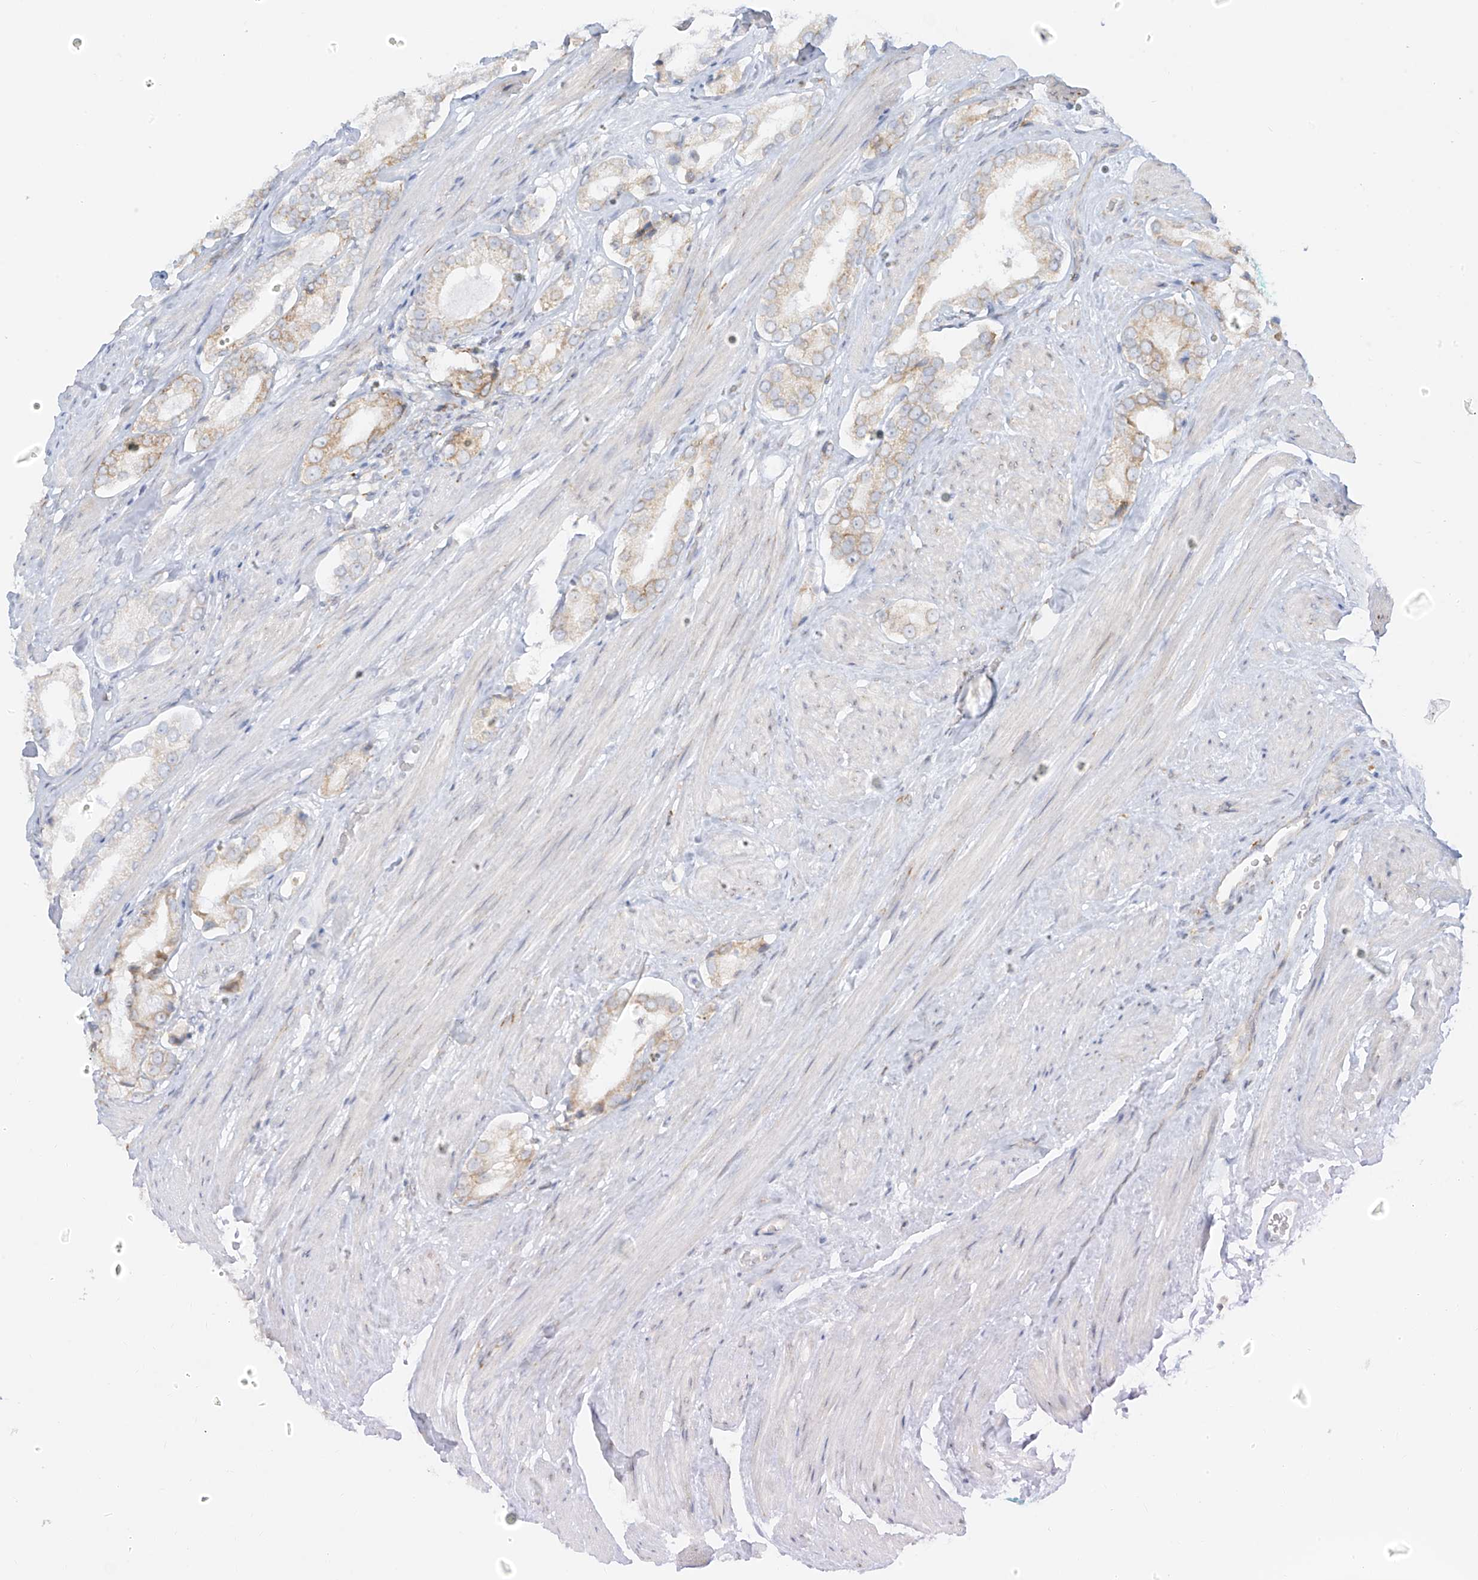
{"staining": {"intensity": "weak", "quantity": "<25%", "location": "cytoplasmic/membranous"}, "tissue": "prostate cancer", "cell_type": "Tumor cells", "image_type": "cancer", "snomed": [{"axis": "morphology", "description": "Adenocarcinoma, Low grade"}, {"axis": "topography", "description": "Prostate"}], "caption": "Image shows no significant protein staining in tumor cells of prostate cancer.", "gene": "LRRC59", "patient": {"sex": "male", "age": 54}}